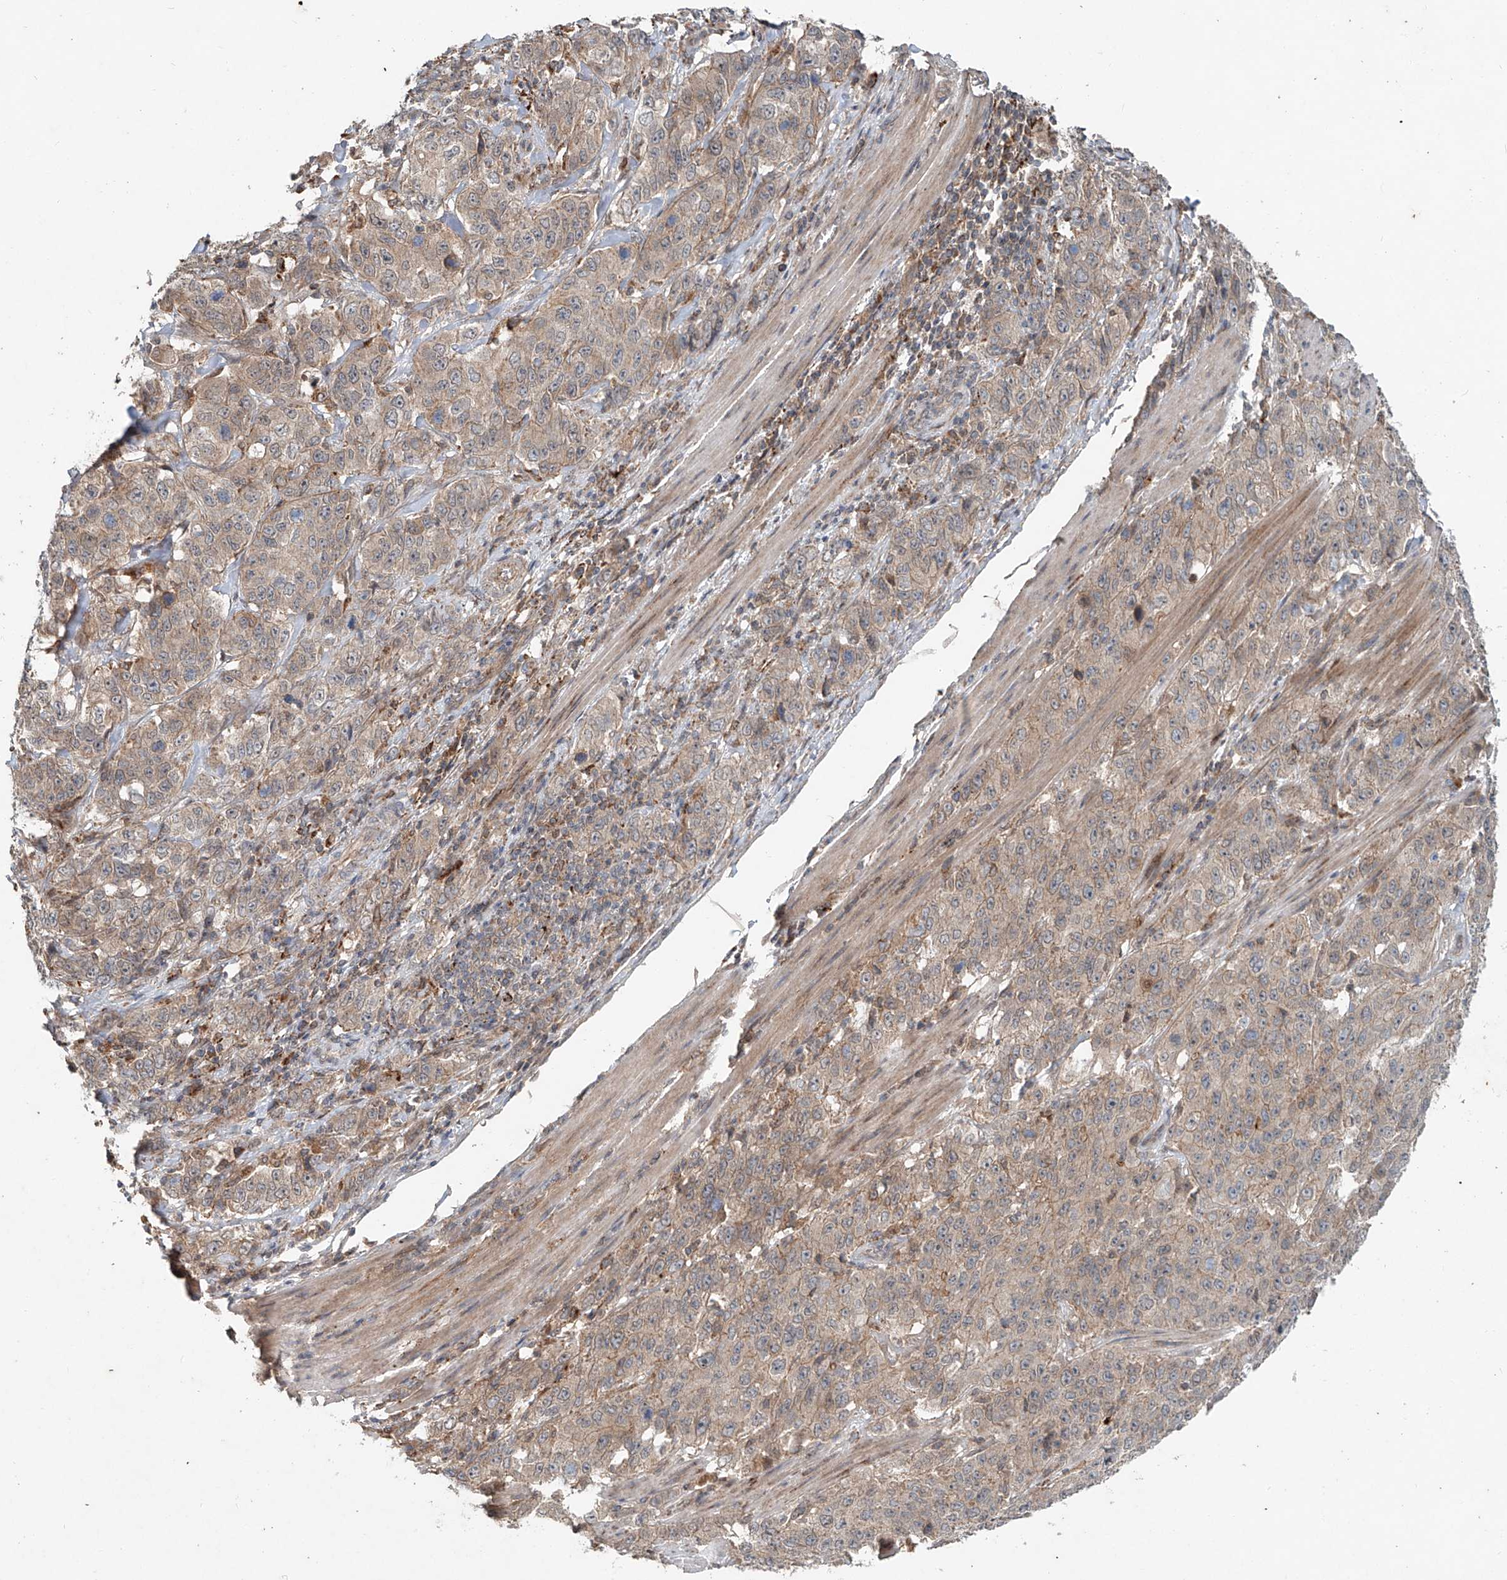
{"staining": {"intensity": "weak", "quantity": ">75%", "location": "cytoplasmic/membranous"}, "tissue": "stomach cancer", "cell_type": "Tumor cells", "image_type": "cancer", "snomed": [{"axis": "morphology", "description": "Adenocarcinoma, NOS"}, {"axis": "topography", "description": "Stomach"}], "caption": "Stomach cancer stained for a protein displays weak cytoplasmic/membranous positivity in tumor cells.", "gene": "IER5", "patient": {"sex": "male", "age": 48}}